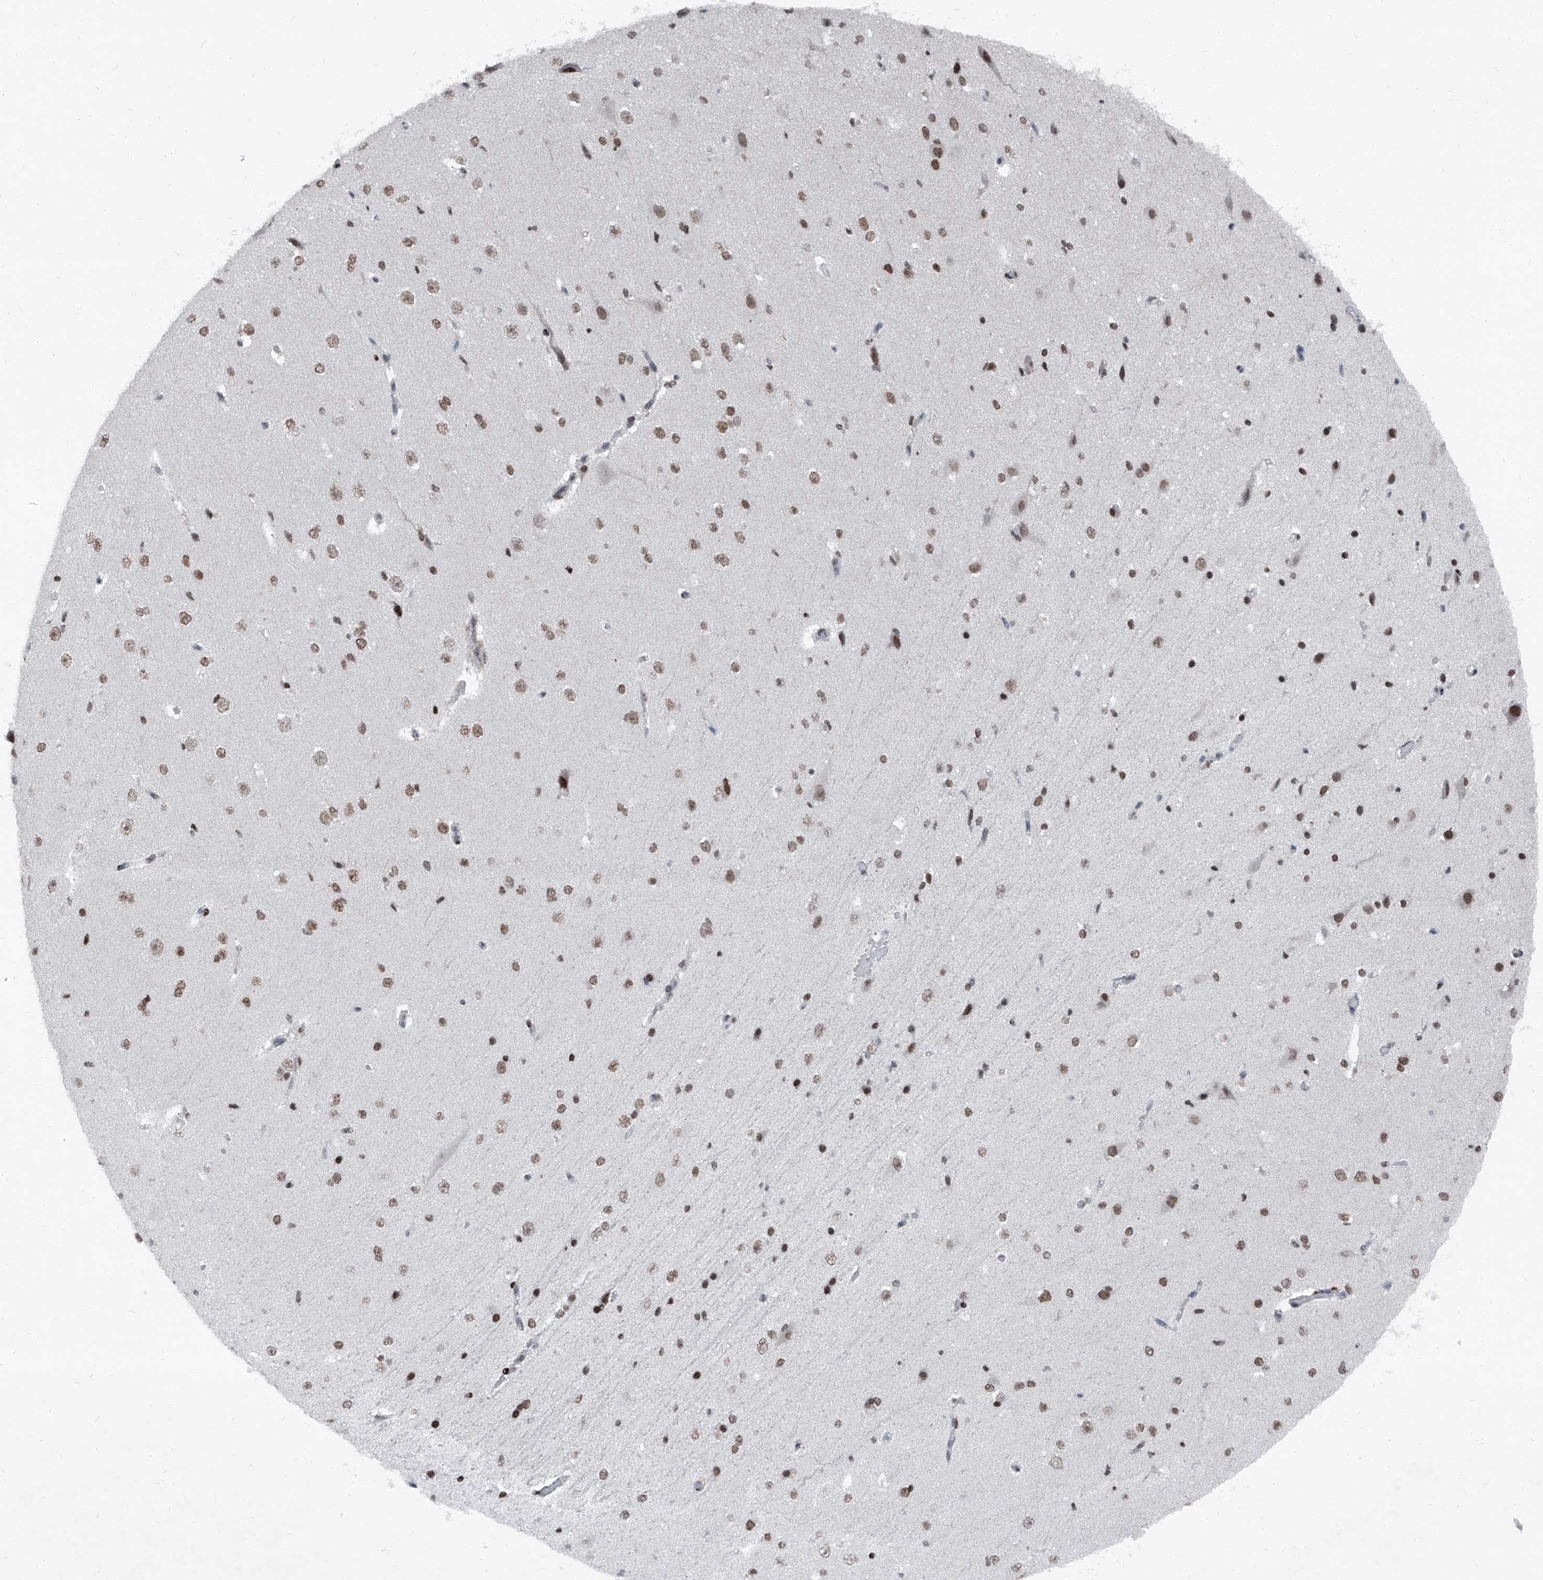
{"staining": {"intensity": "weak", "quantity": ">75%", "location": "nuclear"}, "tissue": "cerebral cortex", "cell_type": "Endothelial cells", "image_type": "normal", "snomed": [{"axis": "morphology", "description": "Normal tissue, NOS"}, {"axis": "morphology", "description": "Developmental malformation"}, {"axis": "topography", "description": "Cerebral cortex"}], "caption": "Immunohistochemistry of unremarkable cerebral cortex demonstrates low levels of weak nuclear expression in about >75% of endothelial cells. The staining is performed using DAB brown chromogen to label protein expression. The nuclei are counter-stained blue using hematoxylin.", "gene": "BMI1", "patient": {"sex": "female", "age": 30}}